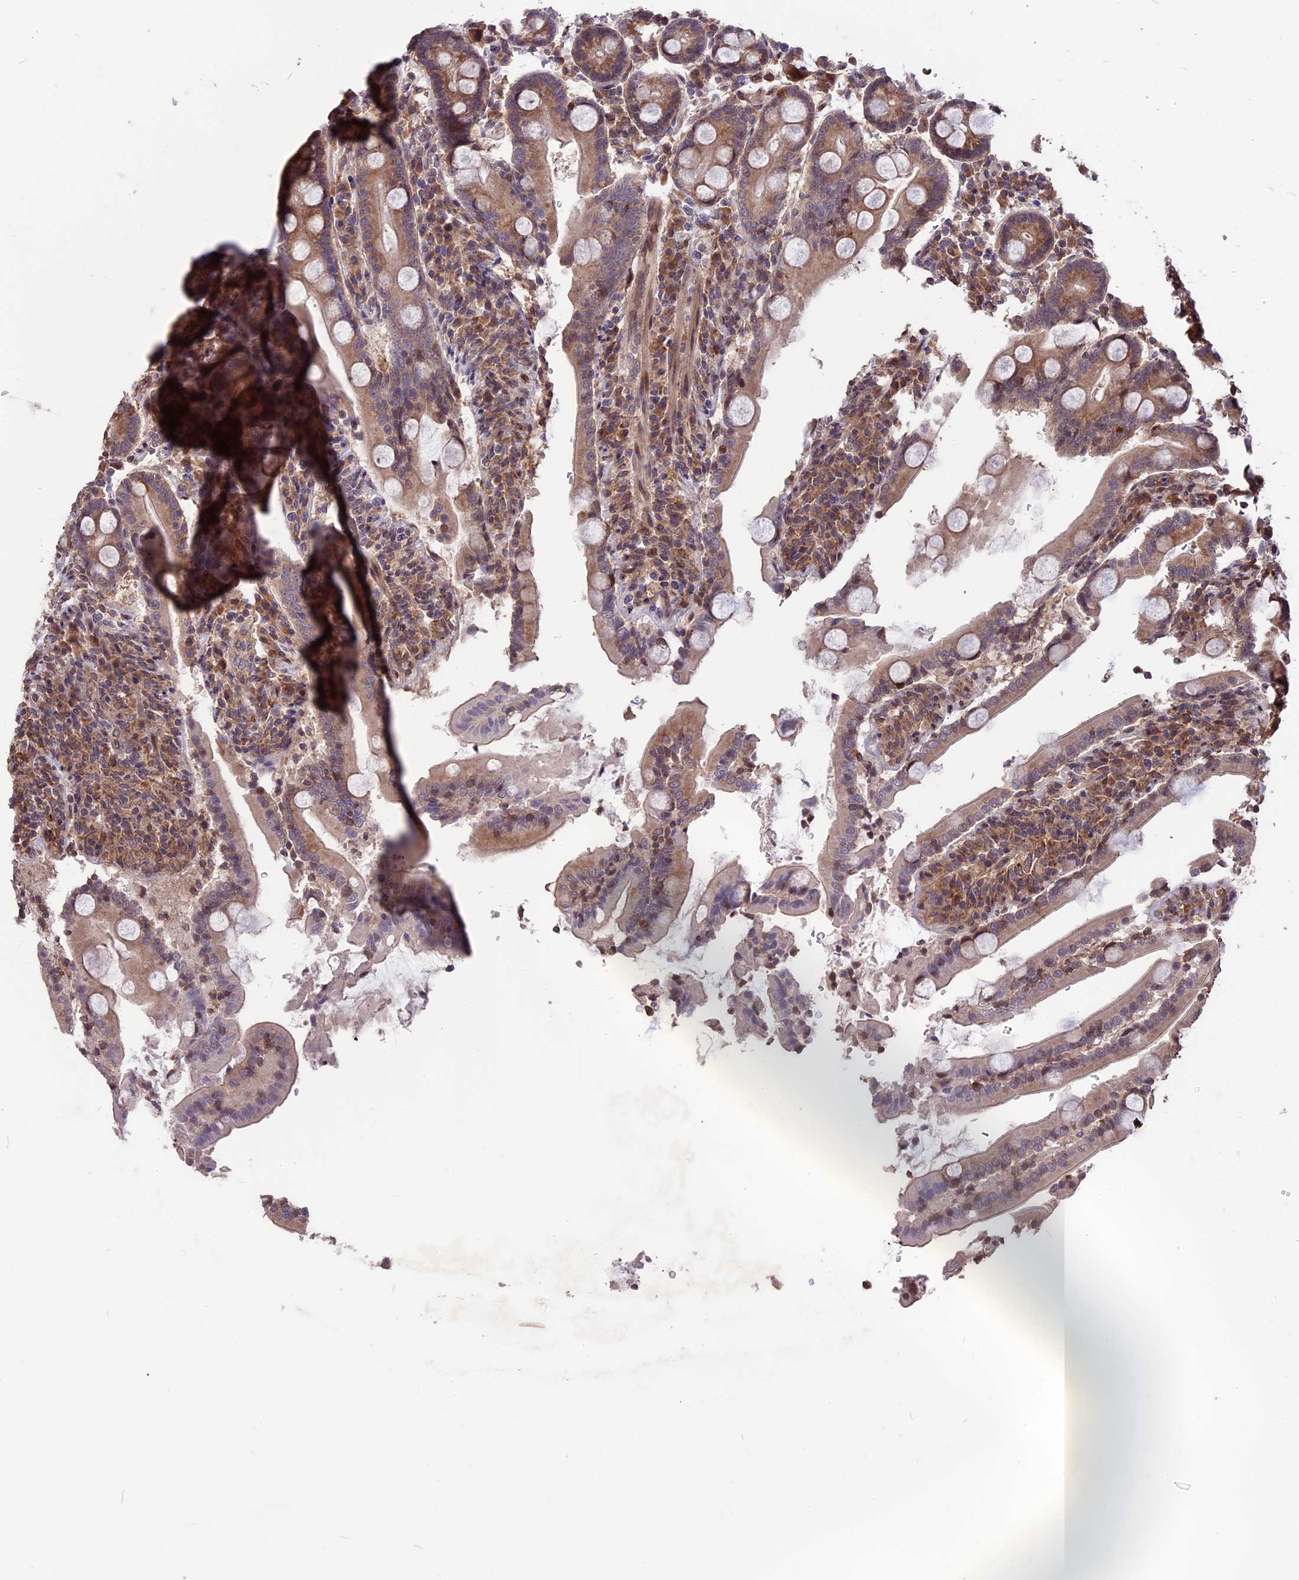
{"staining": {"intensity": "moderate", "quantity": ">75%", "location": "cytoplasmic/membranous"}, "tissue": "duodenum", "cell_type": "Glandular cells", "image_type": "normal", "snomed": [{"axis": "morphology", "description": "Normal tissue, NOS"}, {"axis": "topography", "description": "Duodenum"}], "caption": "This micrograph displays immunohistochemistry staining of benign human duodenum, with medium moderate cytoplasmic/membranous staining in about >75% of glandular cells.", "gene": "ZNF598", "patient": {"sex": "male", "age": 35}}